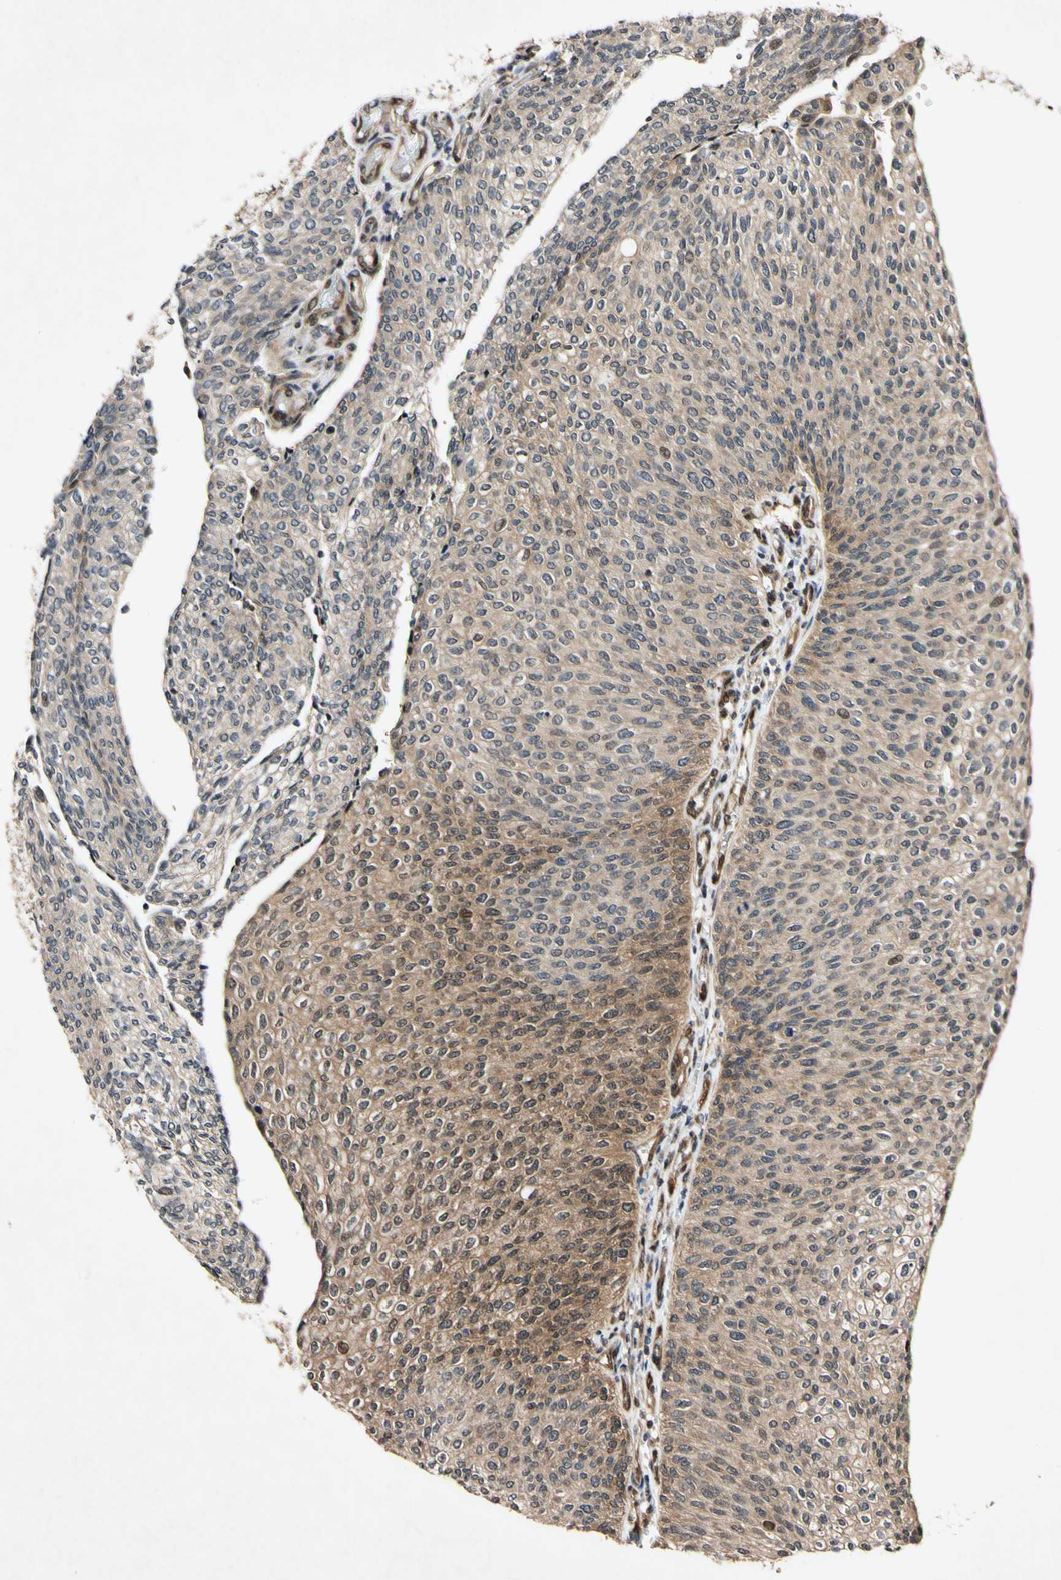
{"staining": {"intensity": "weak", "quantity": ">75%", "location": "cytoplasmic/membranous"}, "tissue": "urothelial cancer", "cell_type": "Tumor cells", "image_type": "cancer", "snomed": [{"axis": "morphology", "description": "Urothelial carcinoma, Low grade"}, {"axis": "topography", "description": "Urinary bladder"}], "caption": "An immunohistochemistry (IHC) image of neoplastic tissue is shown. Protein staining in brown highlights weak cytoplasmic/membranous positivity in urothelial carcinoma (low-grade) within tumor cells.", "gene": "CSNK1E", "patient": {"sex": "female", "age": 79}}